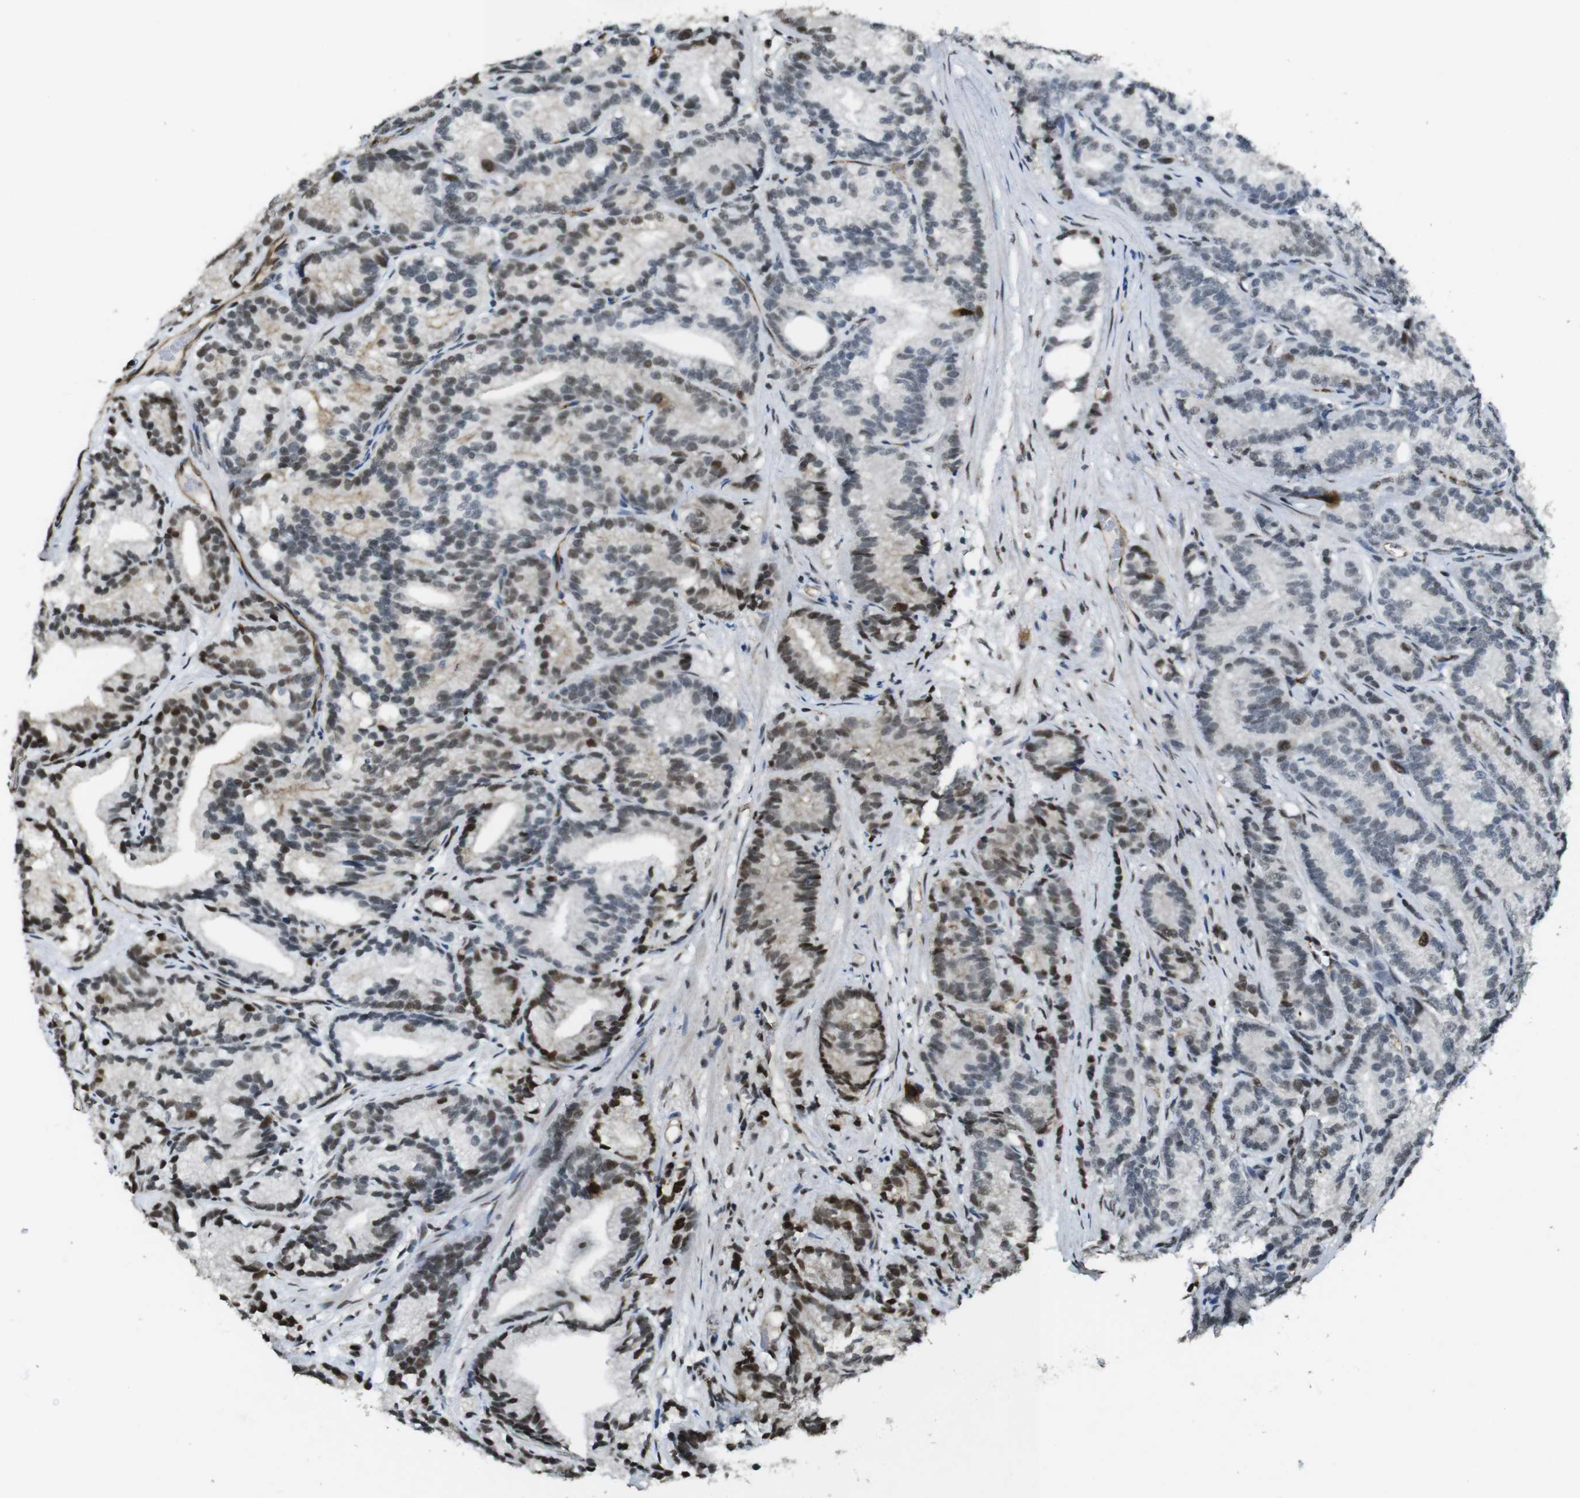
{"staining": {"intensity": "moderate", "quantity": "25%-75%", "location": "nuclear"}, "tissue": "prostate cancer", "cell_type": "Tumor cells", "image_type": "cancer", "snomed": [{"axis": "morphology", "description": "Adenocarcinoma, Low grade"}, {"axis": "topography", "description": "Prostate"}], "caption": "Protein staining demonstrates moderate nuclear positivity in about 25%-75% of tumor cells in prostate low-grade adenocarcinoma.", "gene": "CSNK2B", "patient": {"sex": "male", "age": 89}}